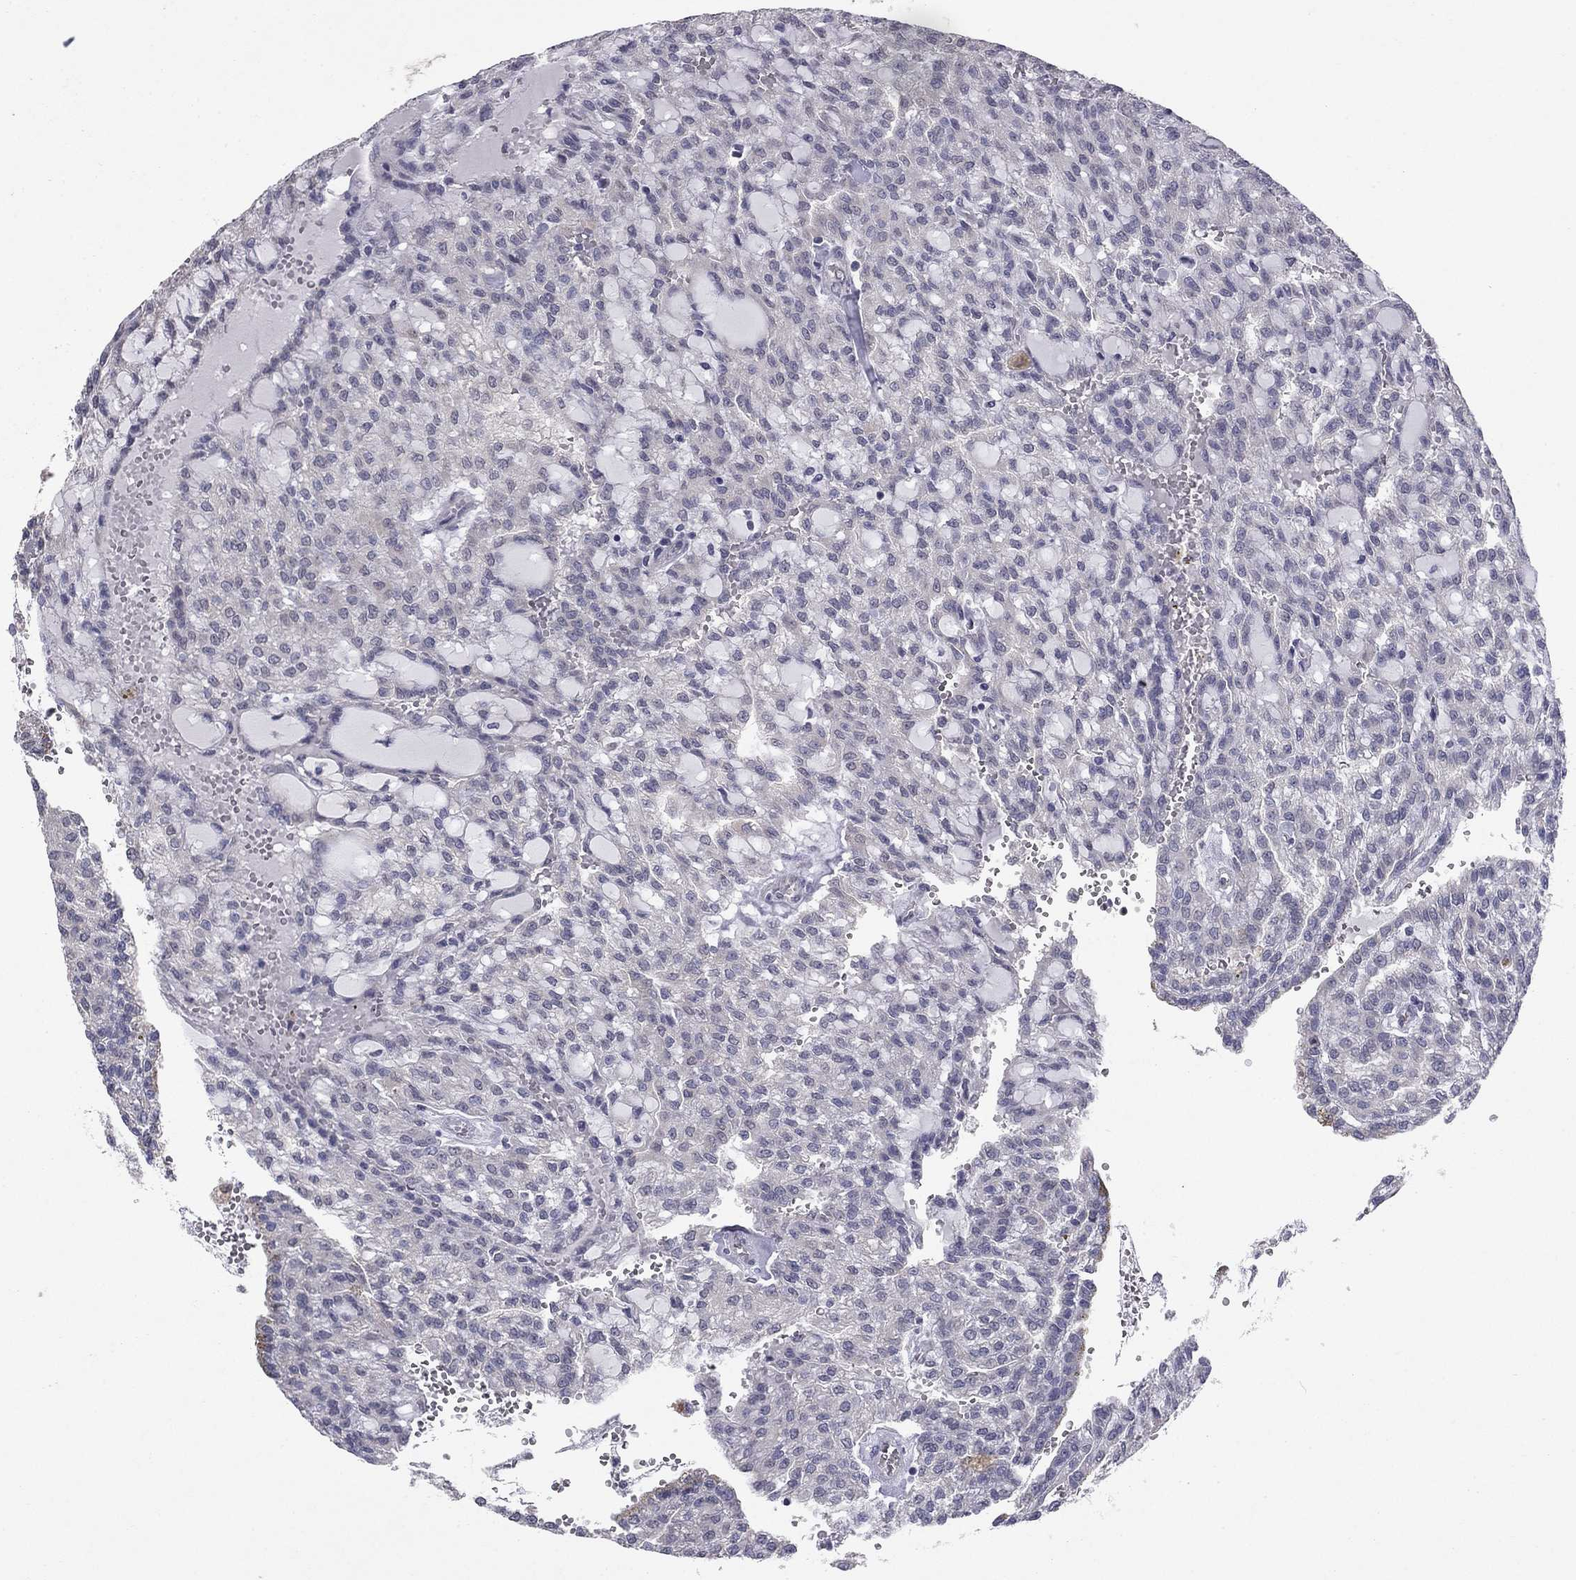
{"staining": {"intensity": "negative", "quantity": "none", "location": "none"}, "tissue": "renal cancer", "cell_type": "Tumor cells", "image_type": "cancer", "snomed": [{"axis": "morphology", "description": "Adenocarcinoma, NOS"}, {"axis": "topography", "description": "Kidney"}], "caption": "Tumor cells show no significant staining in renal cancer (adenocarcinoma). (DAB immunohistochemistry (IHC), high magnification).", "gene": "PRRT2", "patient": {"sex": "male", "age": 63}}